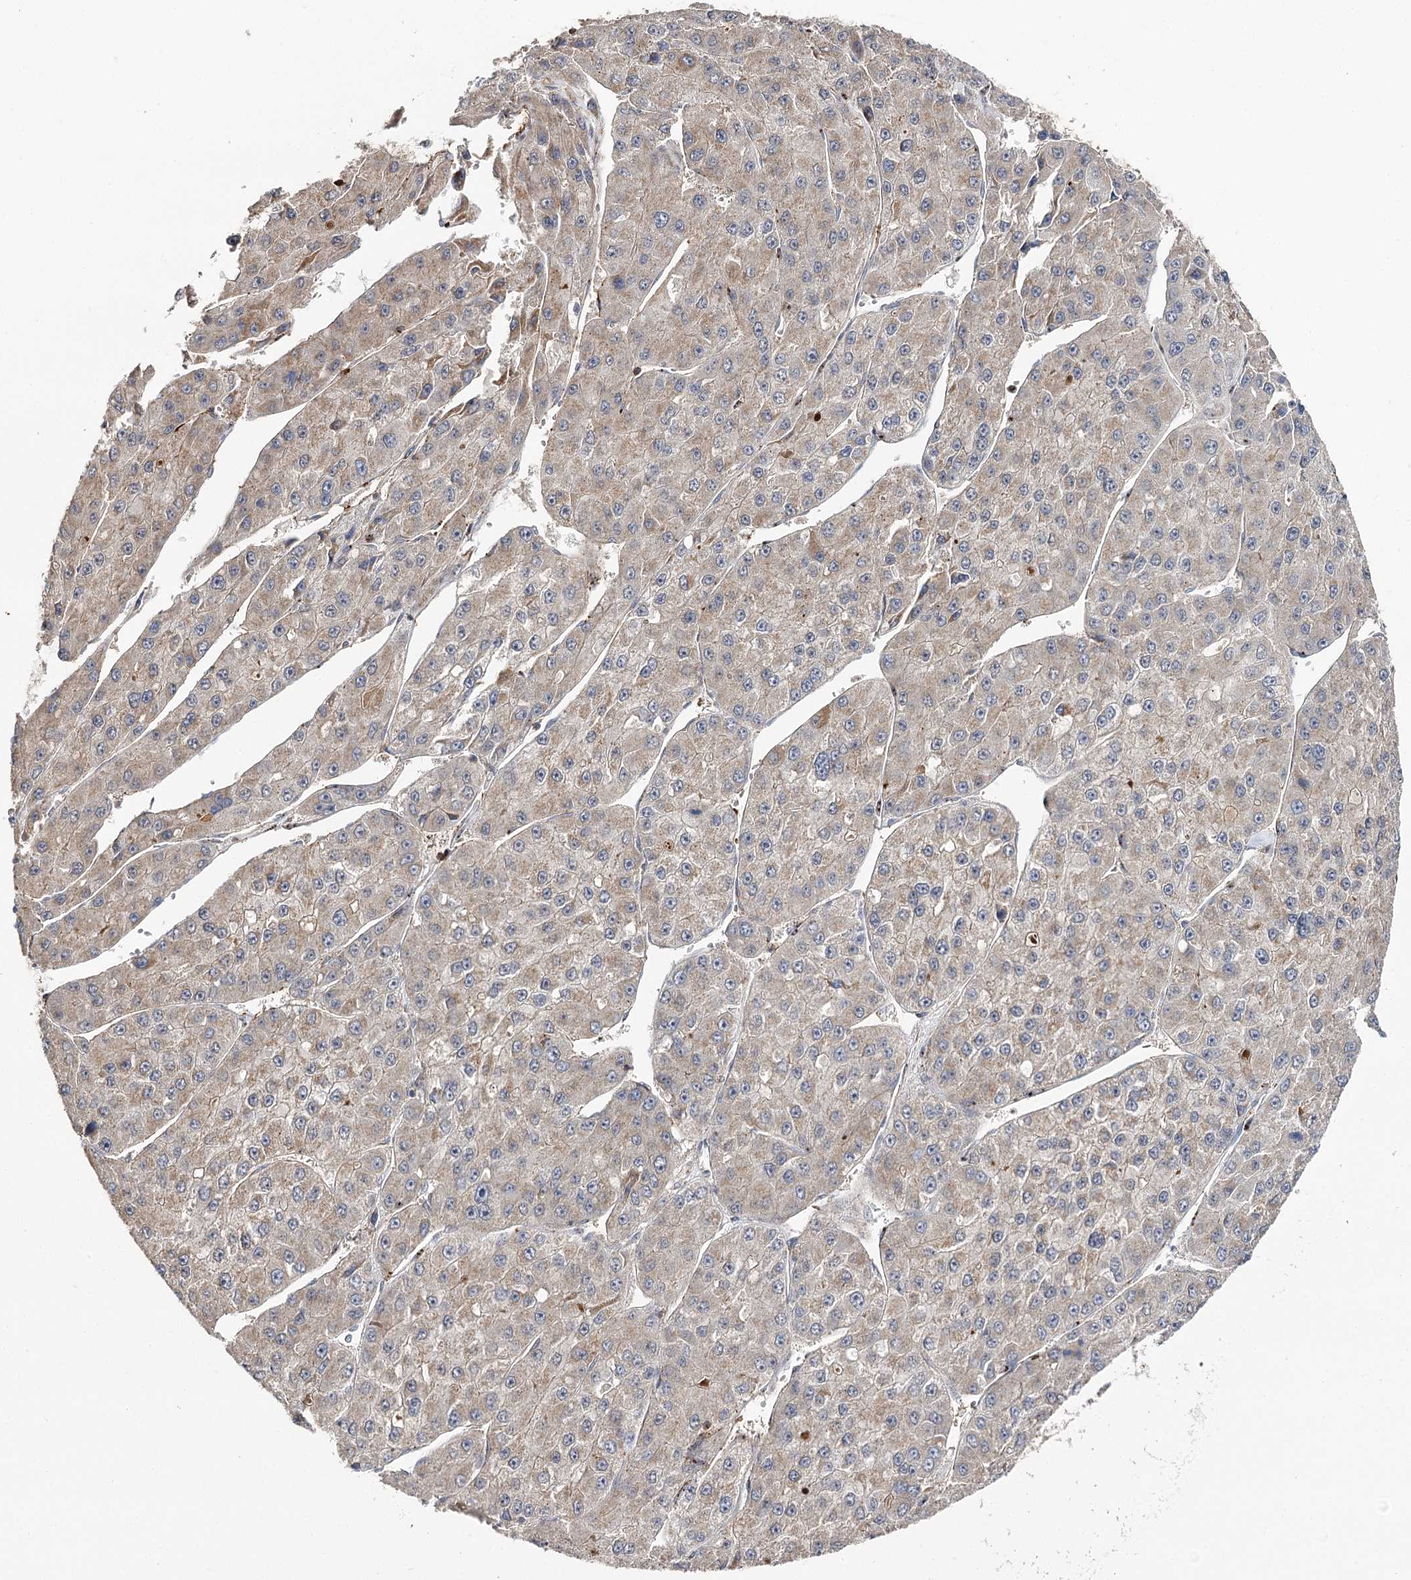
{"staining": {"intensity": "weak", "quantity": "25%-75%", "location": "cytoplasmic/membranous"}, "tissue": "liver cancer", "cell_type": "Tumor cells", "image_type": "cancer", "snomed": [{"axis": "morphology", "description": "Carcinoma, Hepatocellular, NOS"}, {"axis": "topography", "description": "Liver"}], "caption": "Protein expression analysis of liver cancer displays weak cytoplasmic/membranous expression in approximately 25%-75% of tumor cells.", "gene": "SEC24B", "patient": {"sex": "female", "age": 73}}